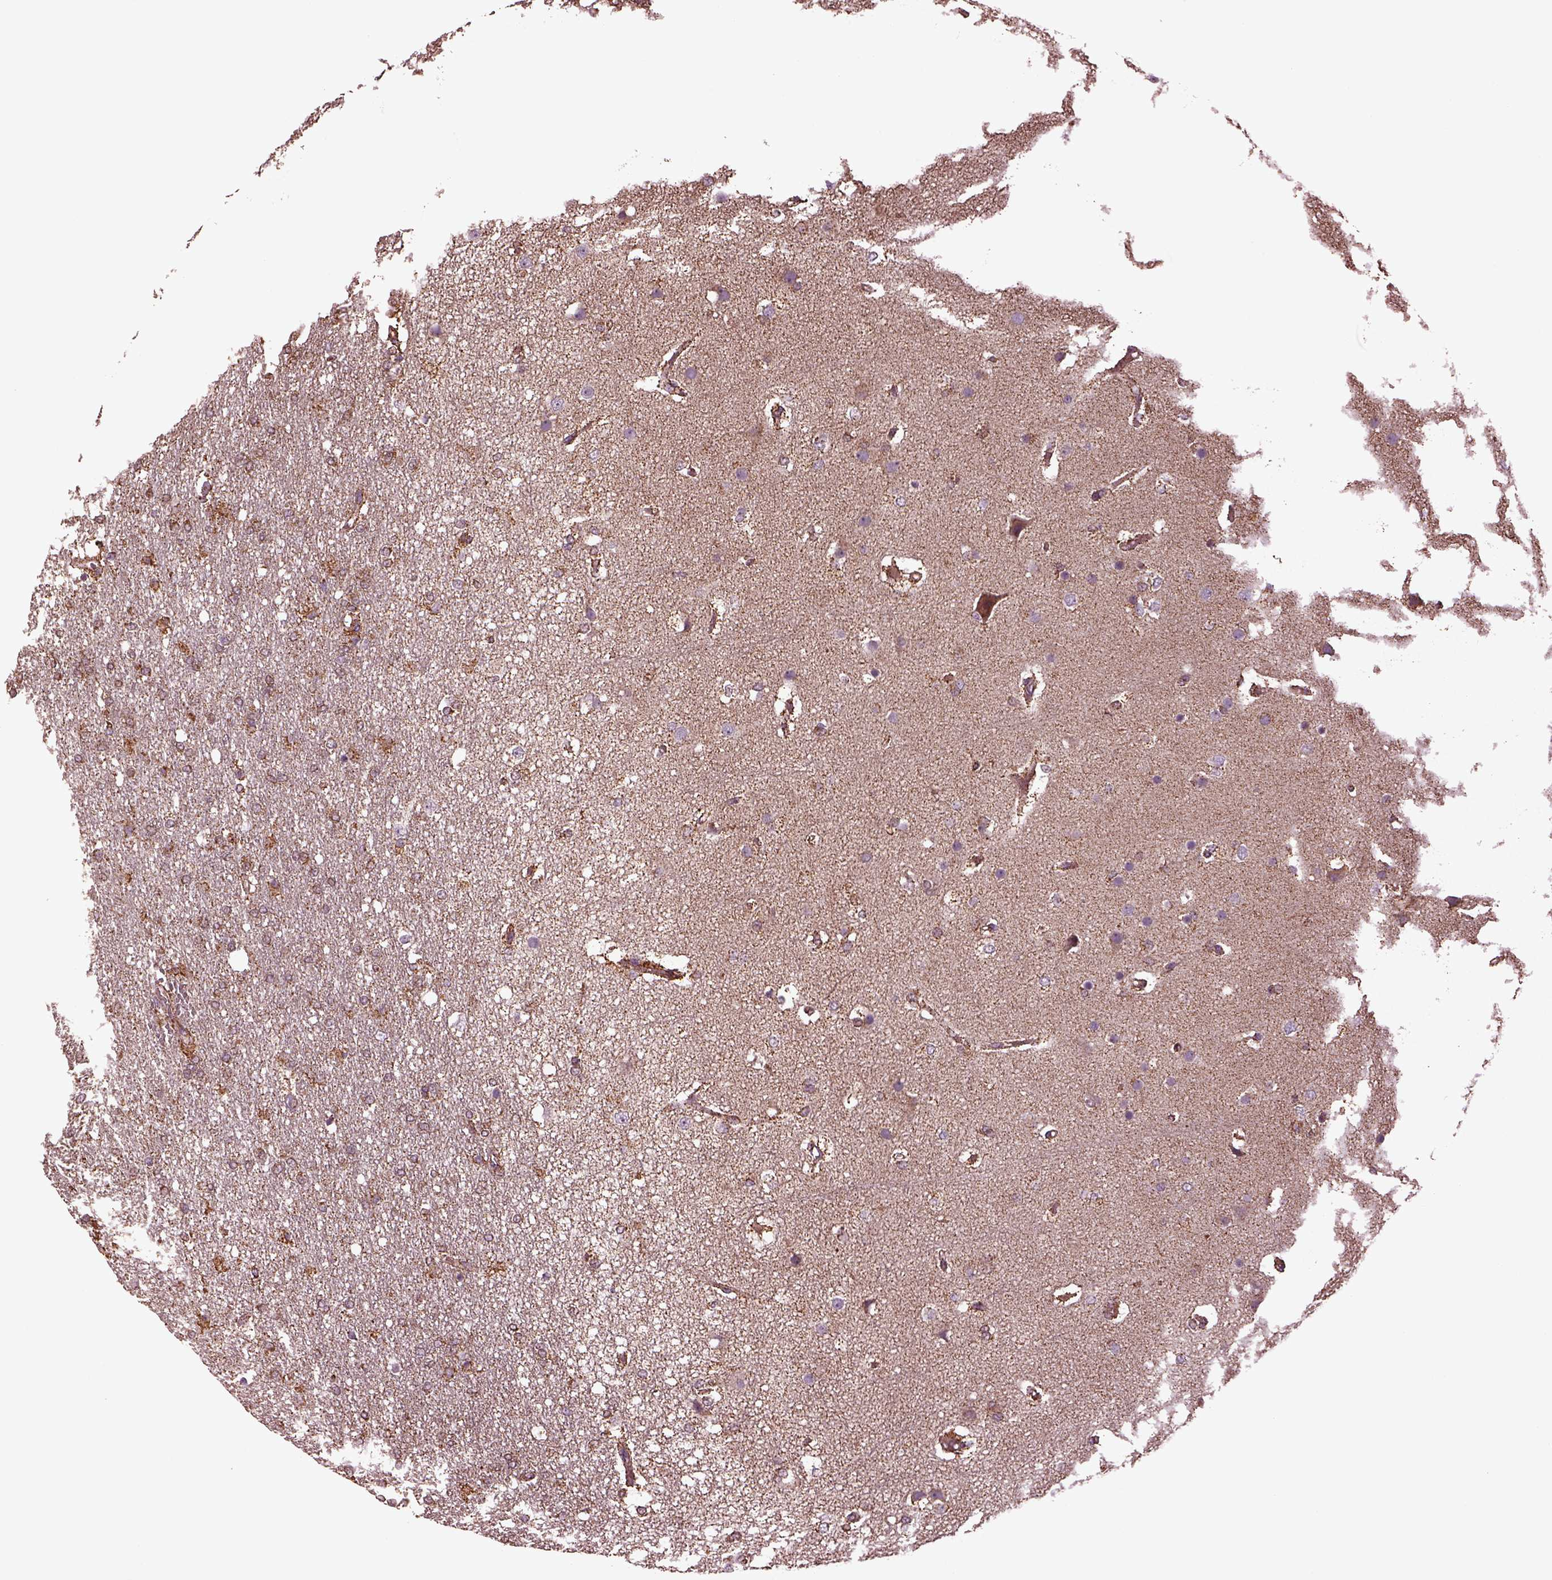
{"staining": {"intensity": "moderate", "quantity": ">75%", "location": "cytoplasmic/membranous"}, "tissue": "glioma", "cell_type": "Tumor cells", "image_type": "cancer", "snomed": [{"axis": "morphology", "description": "Glioma, malignant, High grade"}, {"axis": "topography", "description": "Brain"}], "caption": "High-magnification brightfield microscopy of glioma stained with DAB (3,3'-diaminobenzidine) (brown) and counterstained with hematoxylin (blue). tumor cells exhibit moderate cytoplasmic/membranous staining is identified in approximately>75% of cells.", "gene": "TMEM254", "patient": {"sex": "female", "age": 61}}